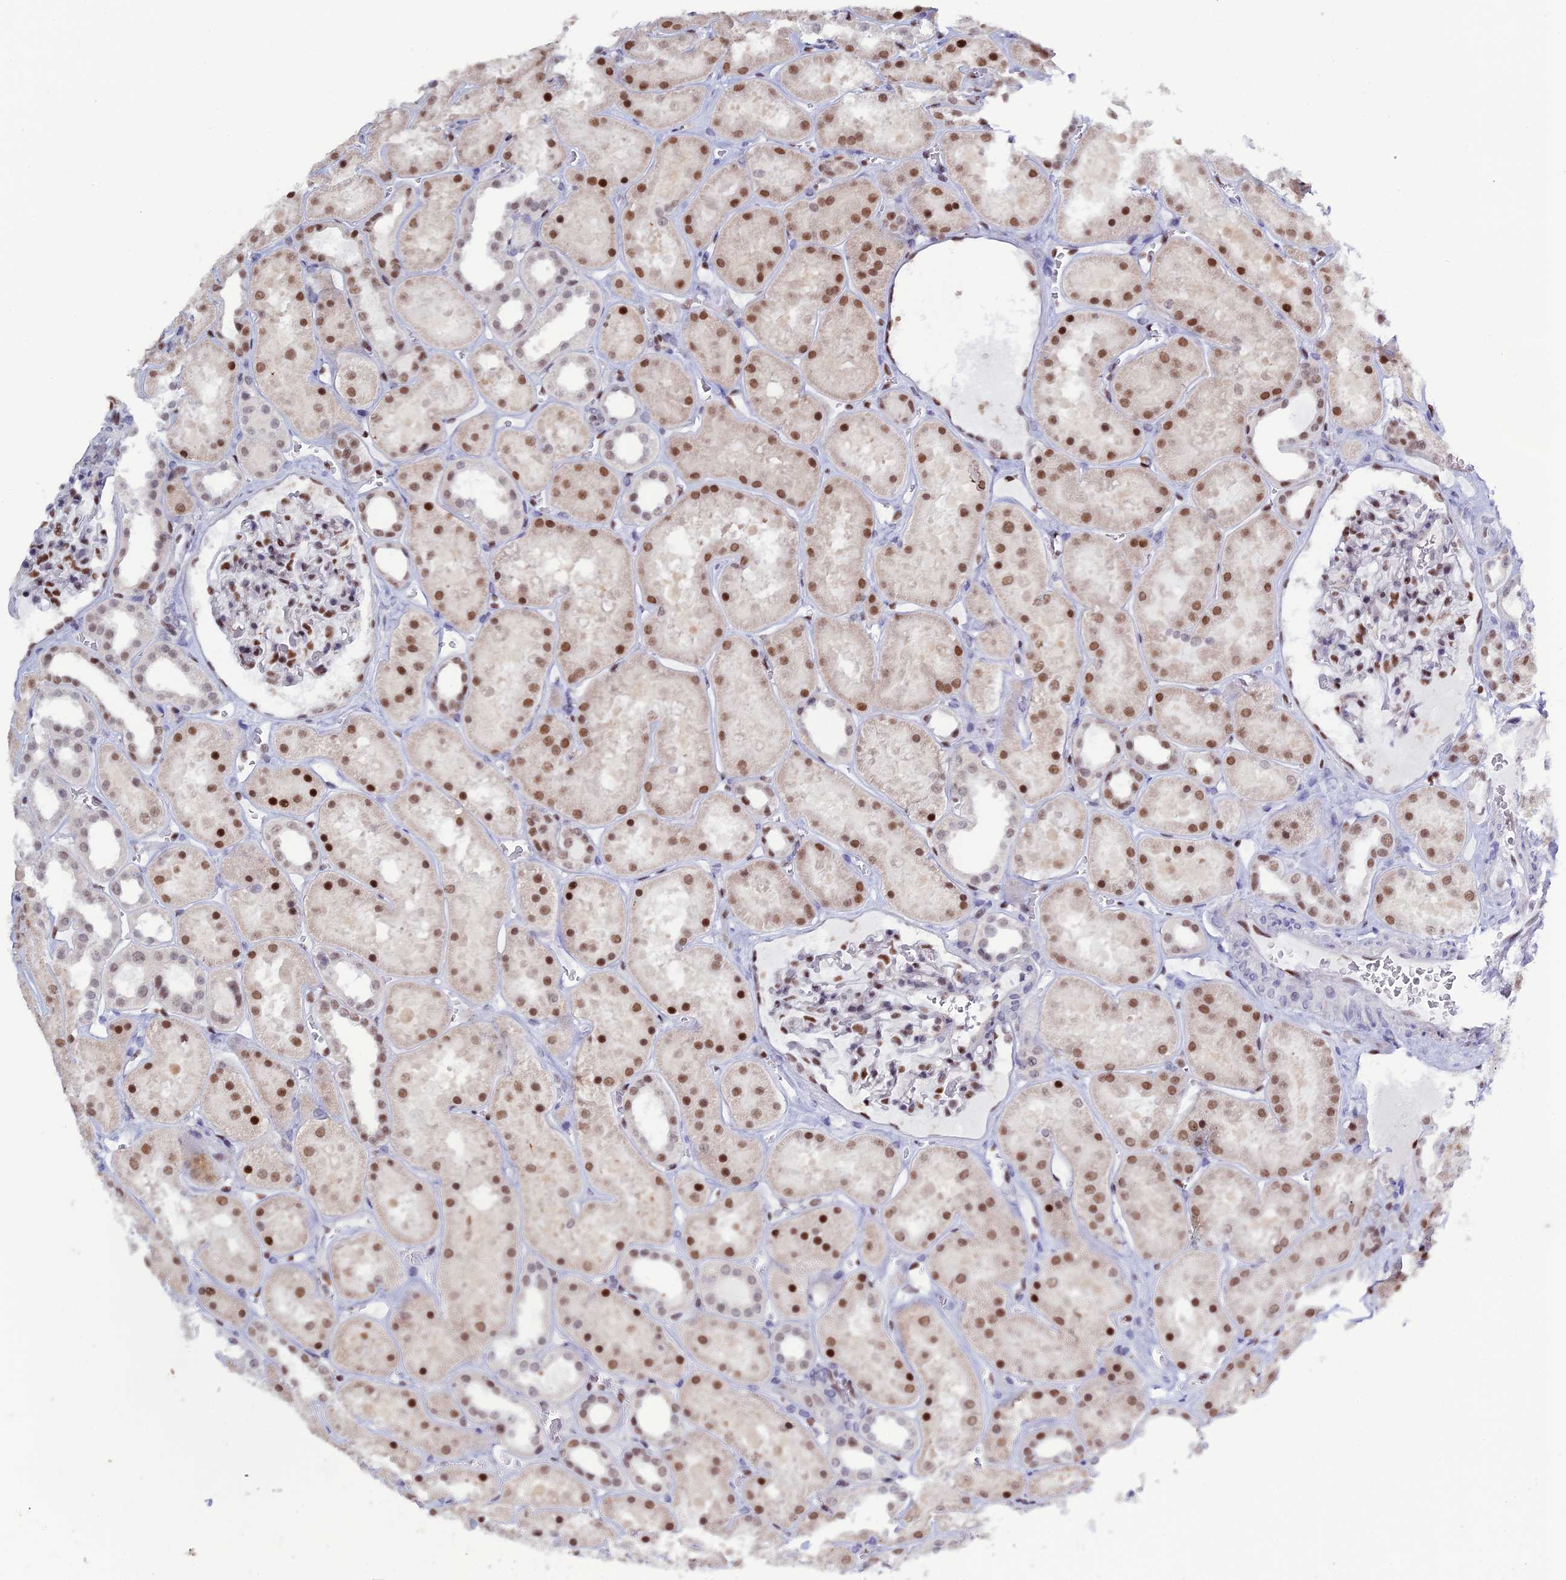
{"staining": {"intensity": "moderate", "quantity": "25%-75%", "location": "nuclear"}, "tissue": "kidney", "cell_type": "Cells in glomeruli", "image_type": "normal", "snomed": [{"axis": "morphology", "description": "Normal tissue, NOS"}, {"axis": "topography", "description": "Kidney"}], "caption": "Kidney stained for a protein demonstrates moderate nuclear positivity in cells in glomeruli. (Brightfield microscopy of DAB IHC at high magnification).", "gene": "NOL4L", "patient": {"sex": "female", "age": 41}}